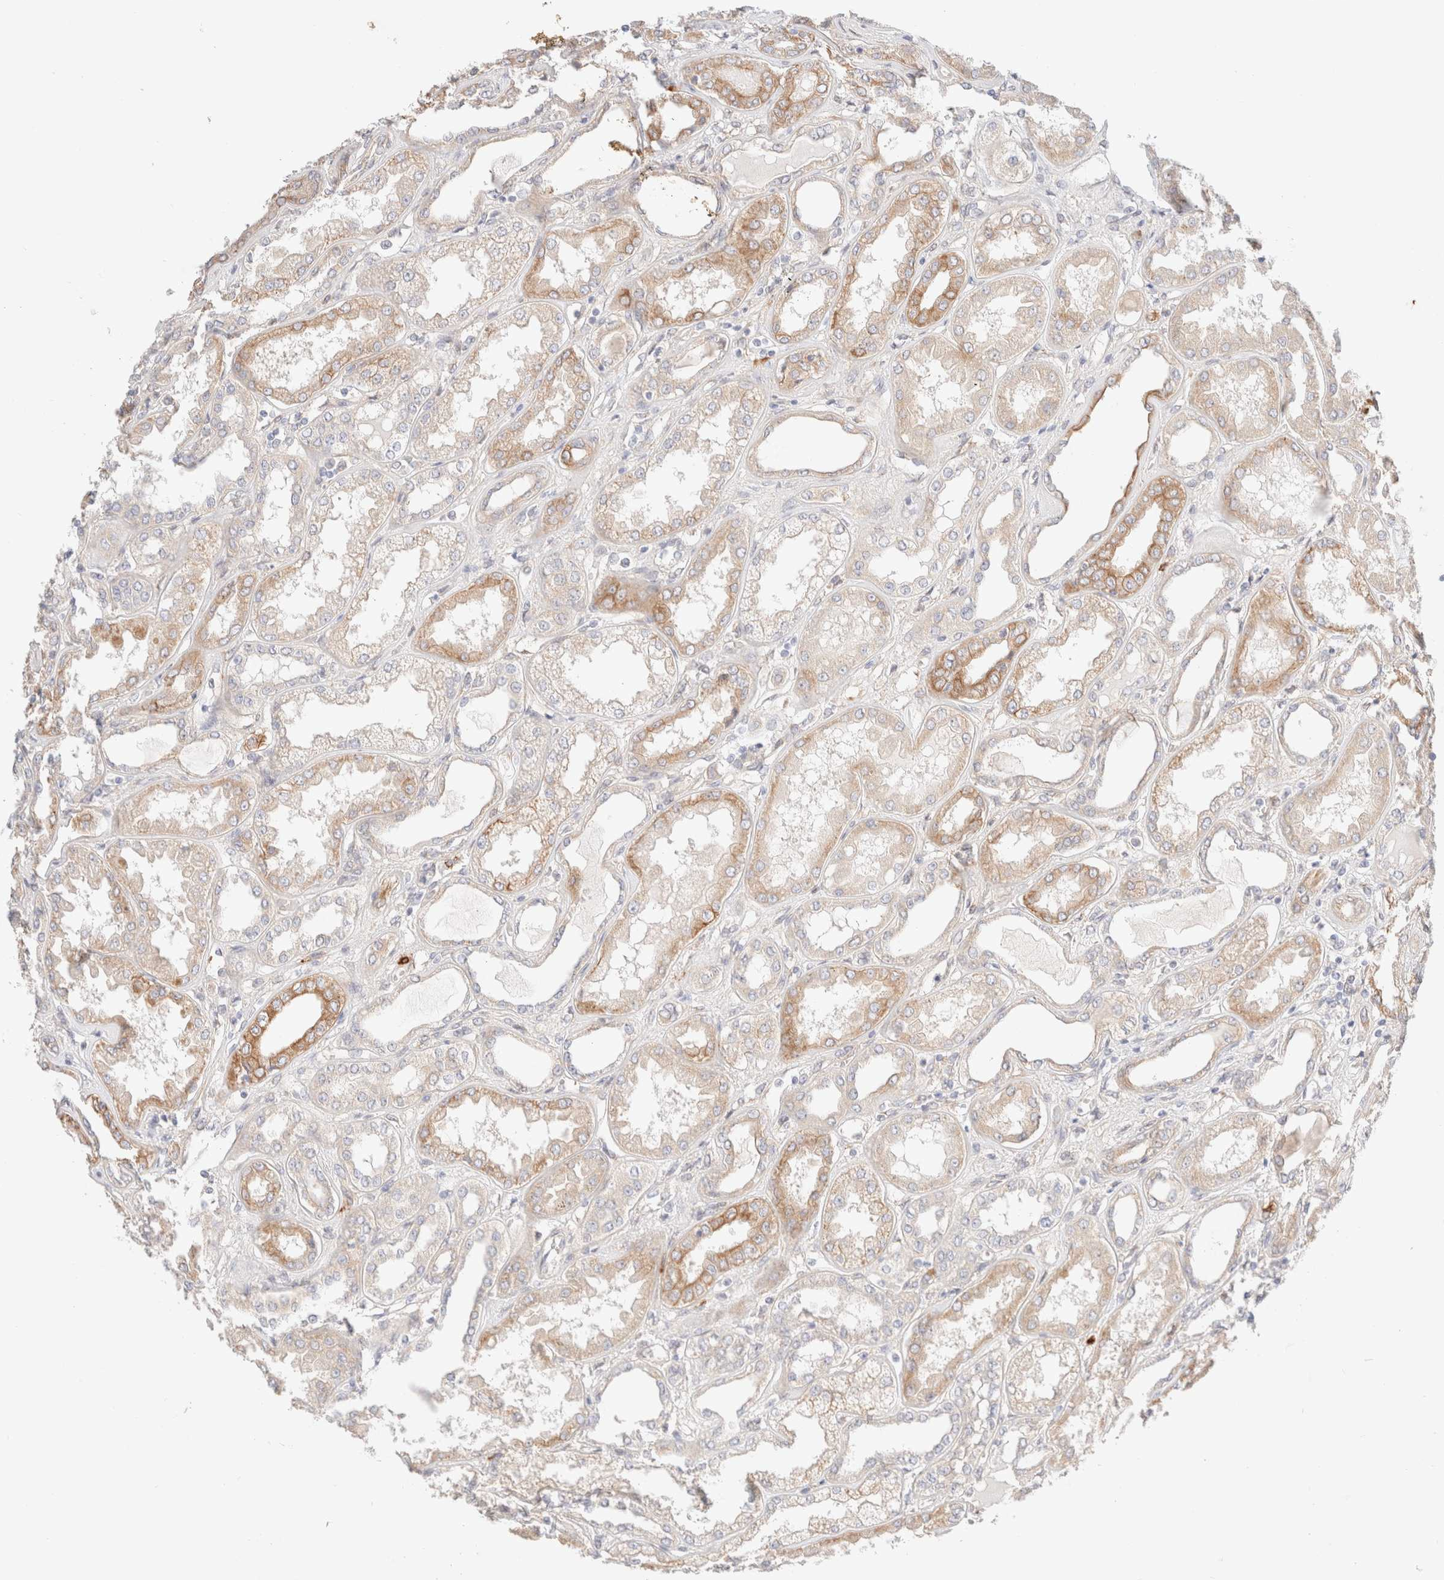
{"staining": {"intensity": "moderate", "quantity": "<25%", "location": "cytoplasmic/membranous"}, "tissue": "kidney", "cell_type": "Cells in glomeruli", "image_type": "normal", "snomed": [{"axis": "morphology", "description": "Normal tissue, NOS"}, {"axis": "topography", "description": "Kidney"}], "caption": "A micrograph of kidney stained for a protein demonstrates moderate cytoplasmic/membranous brown staining in cells in glomeruli. The staining was performed using DAB (3,3'-diaminobenzidine), with brown indicating positive protein expression. Nuclei are stained blue with hematoxylin.", "gene": "NIBAN2", "patient": {"sex": "female", "age": 56}}